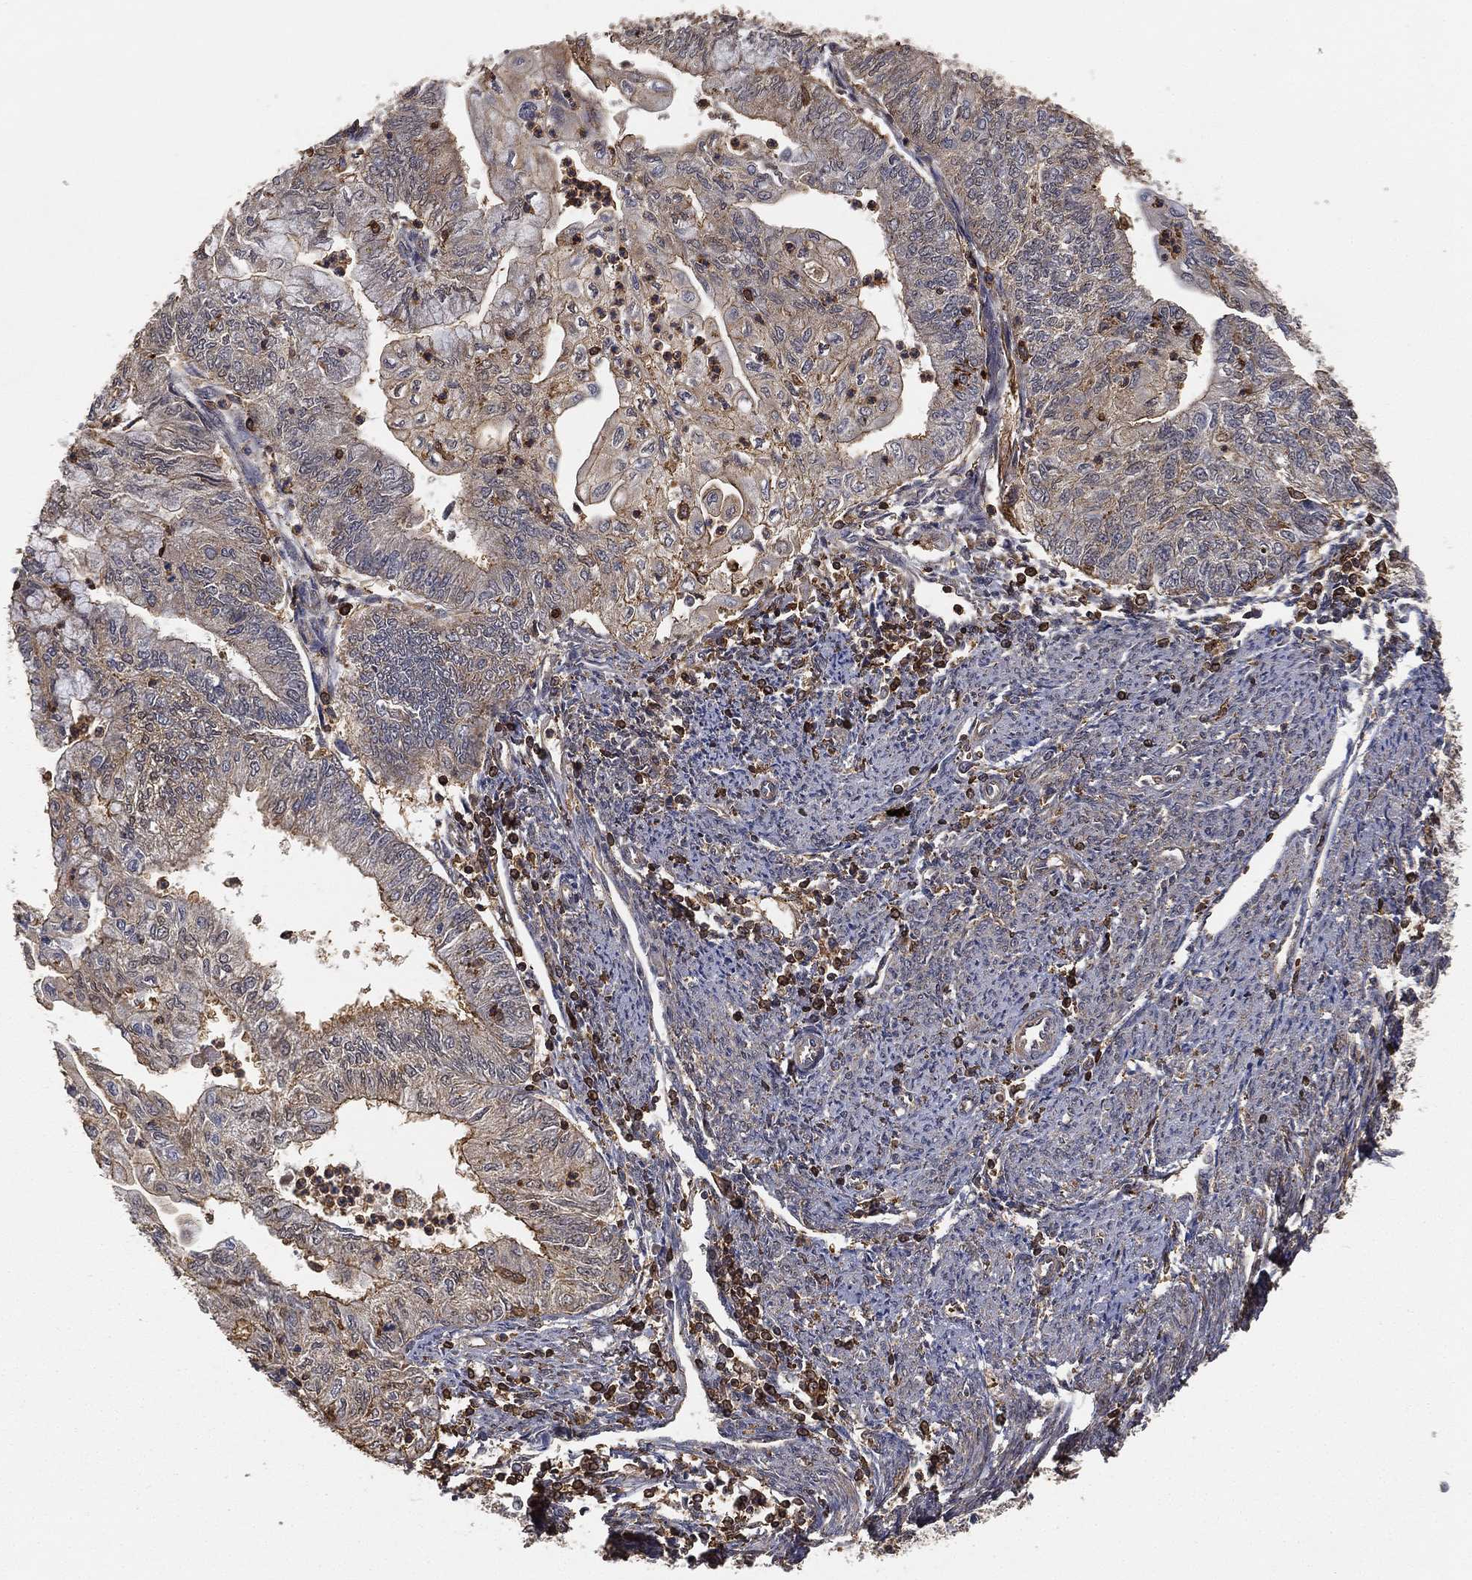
{"staining": {"intensity": "weak", "quantity": "<25%", "location": "cytoplasmic/membranous"}, "tissue": "endometrial cancer", "cell_type": "Tumor cells", "image_type": "cancer", "snomed": [{"axis": "morphology", "description": "Adenocarcinoma, NOS"}, {"axis": "topography", "description": "Endometrium"}], "caption": "IHC image of human endometrial adenocarcinoma stained for a protein (brown), which demonstrates no positivity in tumor cells.", "gene": "CRYL1", "patient": {"sex": "female", "age": 59}}